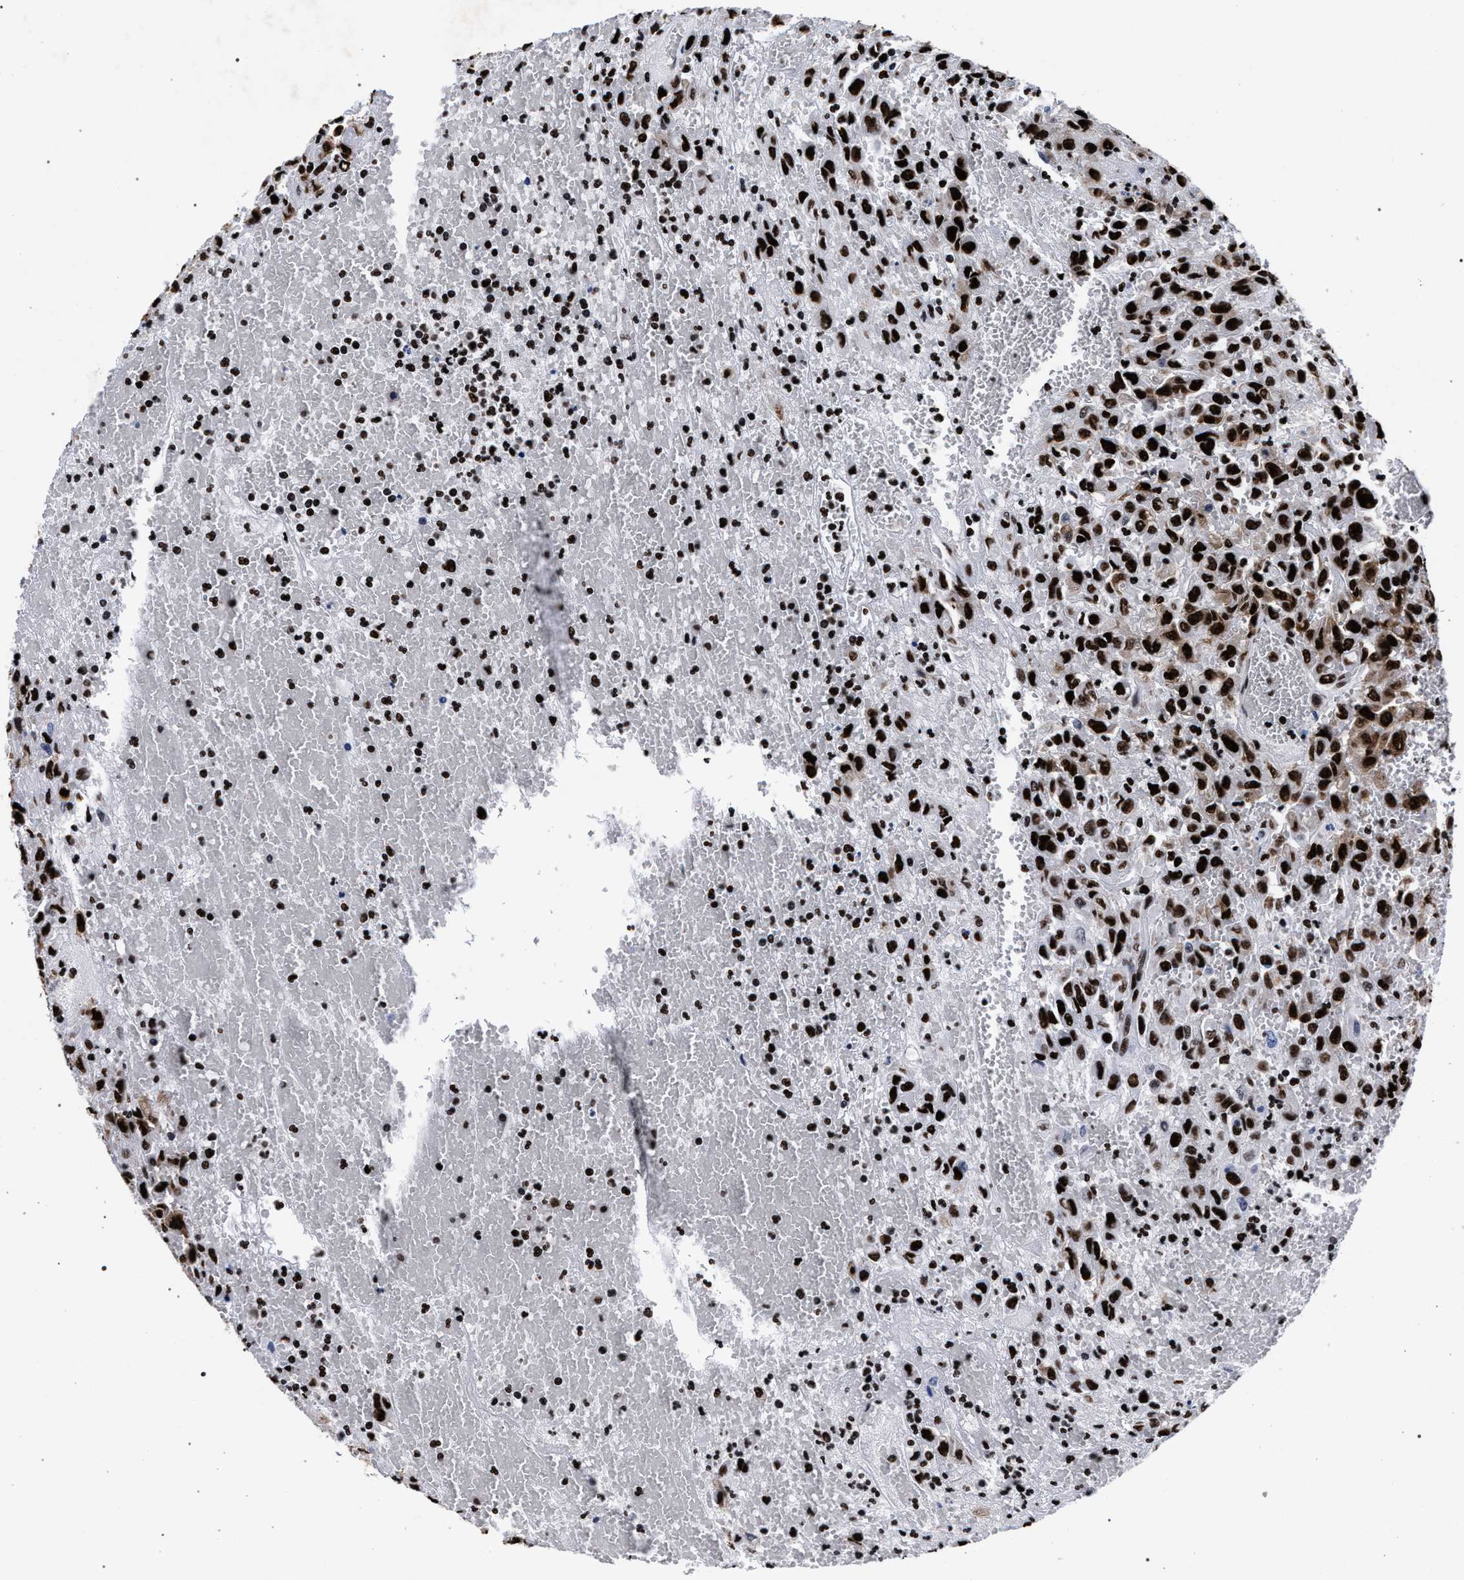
{"staining": {"intensity": "strong", "quantity": ">75%", "location": "nuclear"}, "tissue": "urothelial cancer", "cell_type": "Tumor cells", "image_type": "cancer", "snomed": [{"axis": "morphology", "description": "Urothelial carcinoma, High grade"}, {"axis": "topography", "description": "Urinary bladder"}], "caption": "Protein staining by immunohistochemistry shows strong nuclear expression in approximately >75% of tumor cells in high-grade urothelial carcinoma. Immunohistochemistry stains the protein in brown and the nuclei are stained blue.", "gene": "HNRNPA1", "patient": {"sex": "male", "age": 46}}